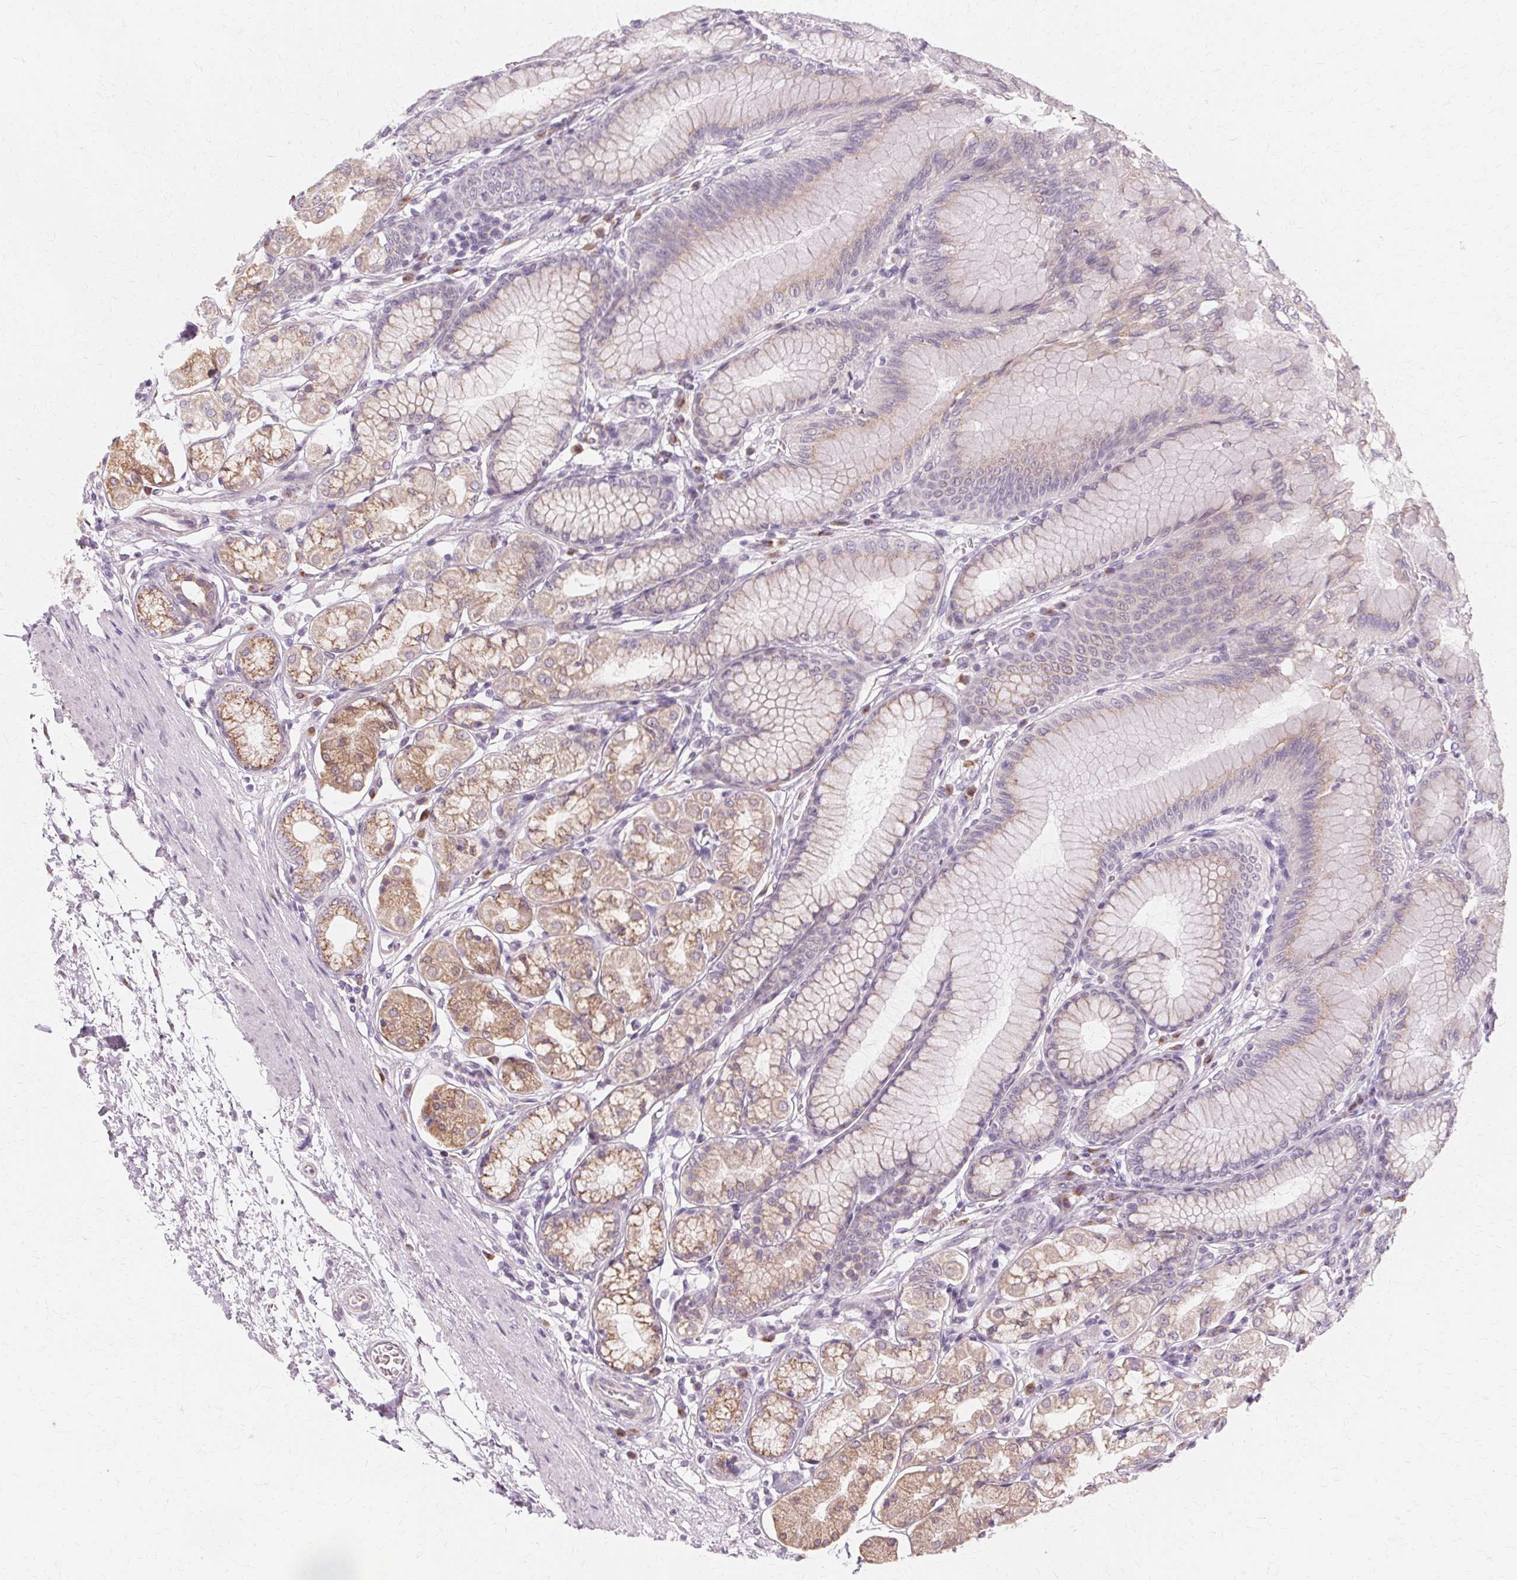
{"staining": {"intensity": "negative", "quantity": "none", "location": "none"}, "tissue": "stomach", "cell_type": "Glandular cells", "image_type": "normal", "snomed": [{"axis": "morphology", "description": "Normal tissue, NOS"}, {"axis": "topography", "description": "Stomach"}, {"axis": "topography", "description": "Stomach, lower"}], "caption": "This is an immunohistochemistry (IHC) image of normal human stomach. There is no staining in glandular cells.", "gene": "FCRL3", "patient": {"sex": "male", "age": 76}}